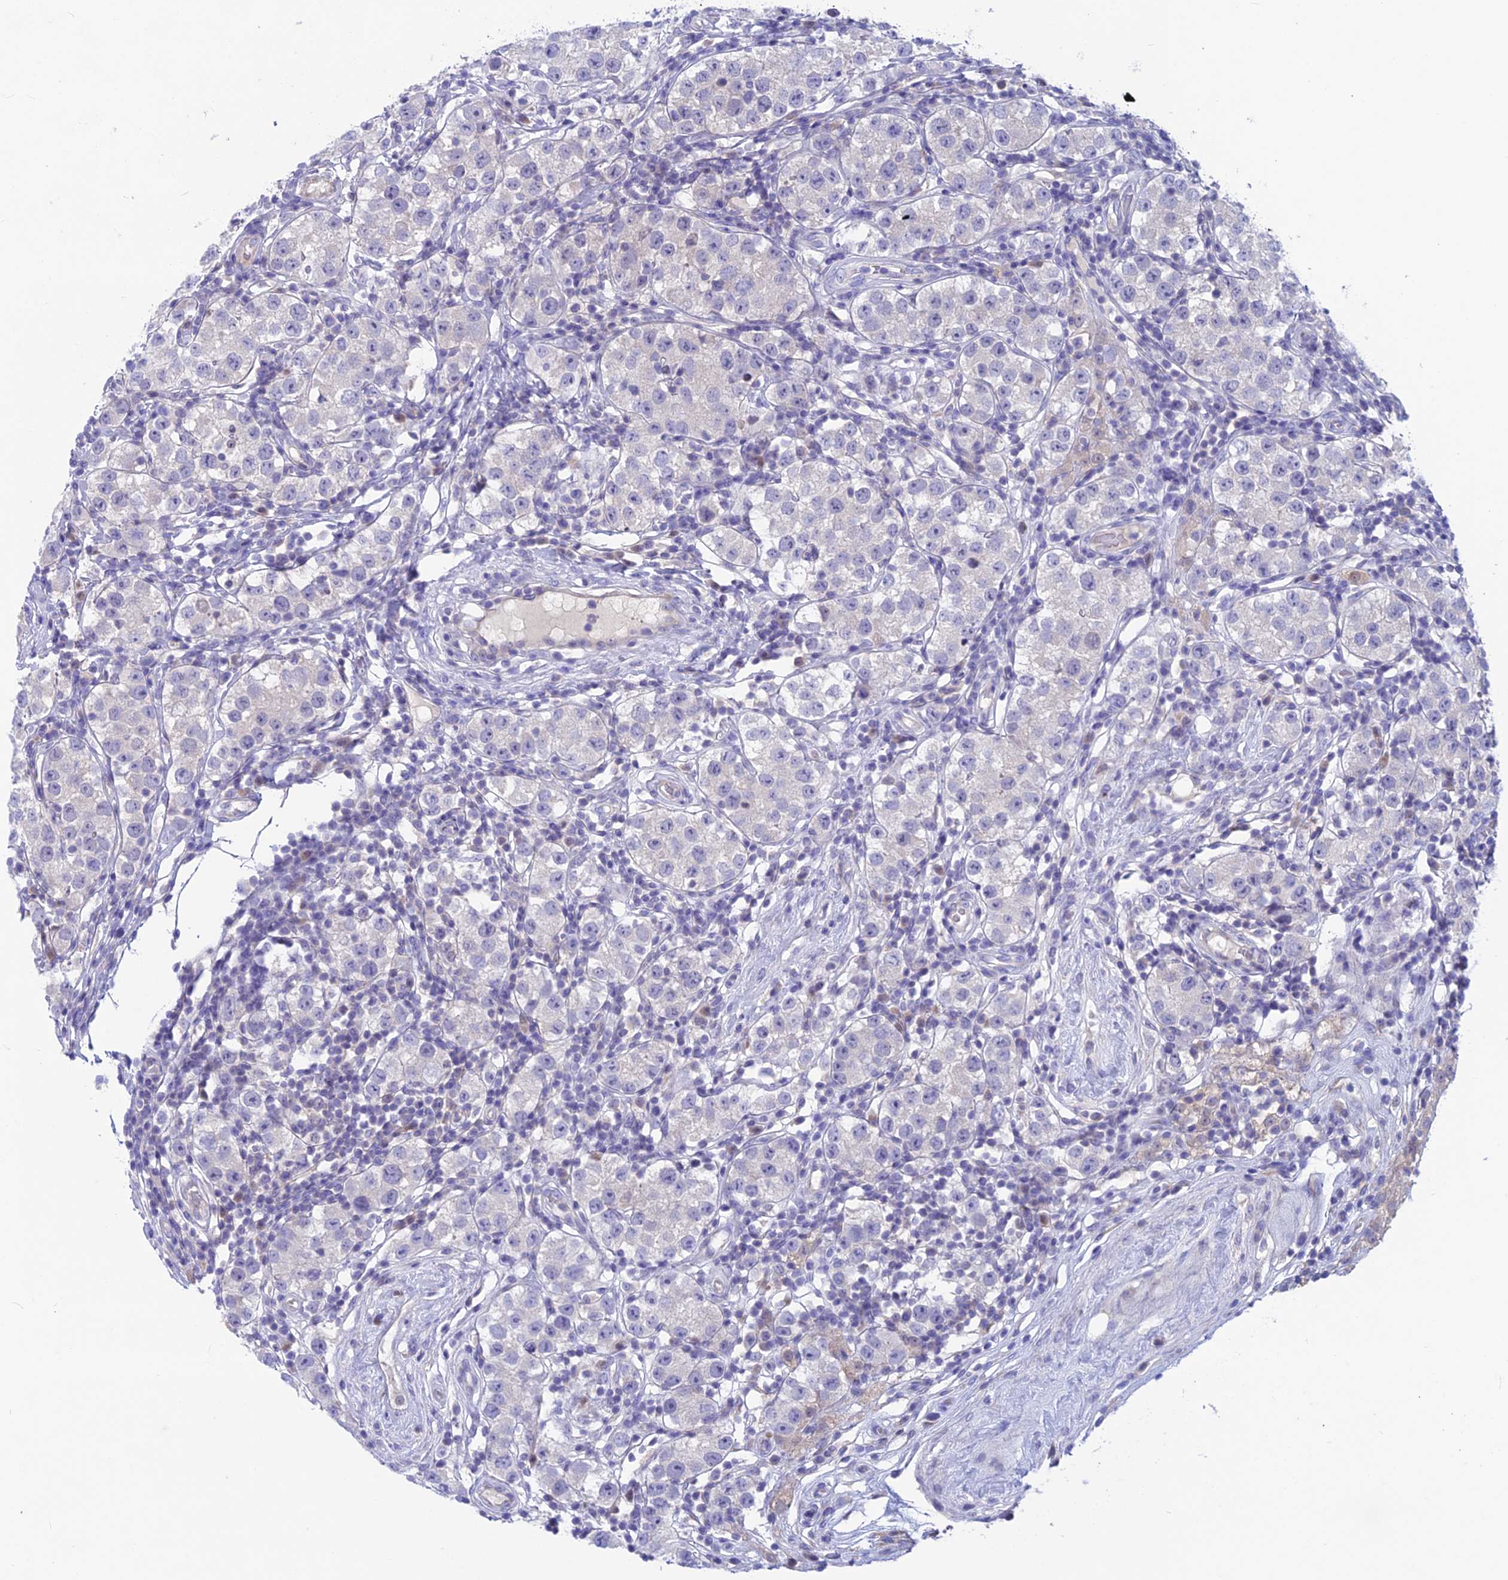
{"staining": {"intensity": "negative", "quantity": "none", "location": "none"}, "tissue": "testis cancer", "cell_type": "Tumor cells", "image_type": "cancer", "snomed": [{"axis": "morphology", "description": "Seminoma, NOS"}, {"axis": "topography", "description": "Testis"}], "caption": "IHC image of neoplastic tissue: testis cancer (seminoma) stained with DAB (3,3'-diaminobenzidine) displays no significant protein positivity in tumor cells.", "gene": "SNTN", "patient": {"sex": "male", "age": 34}}